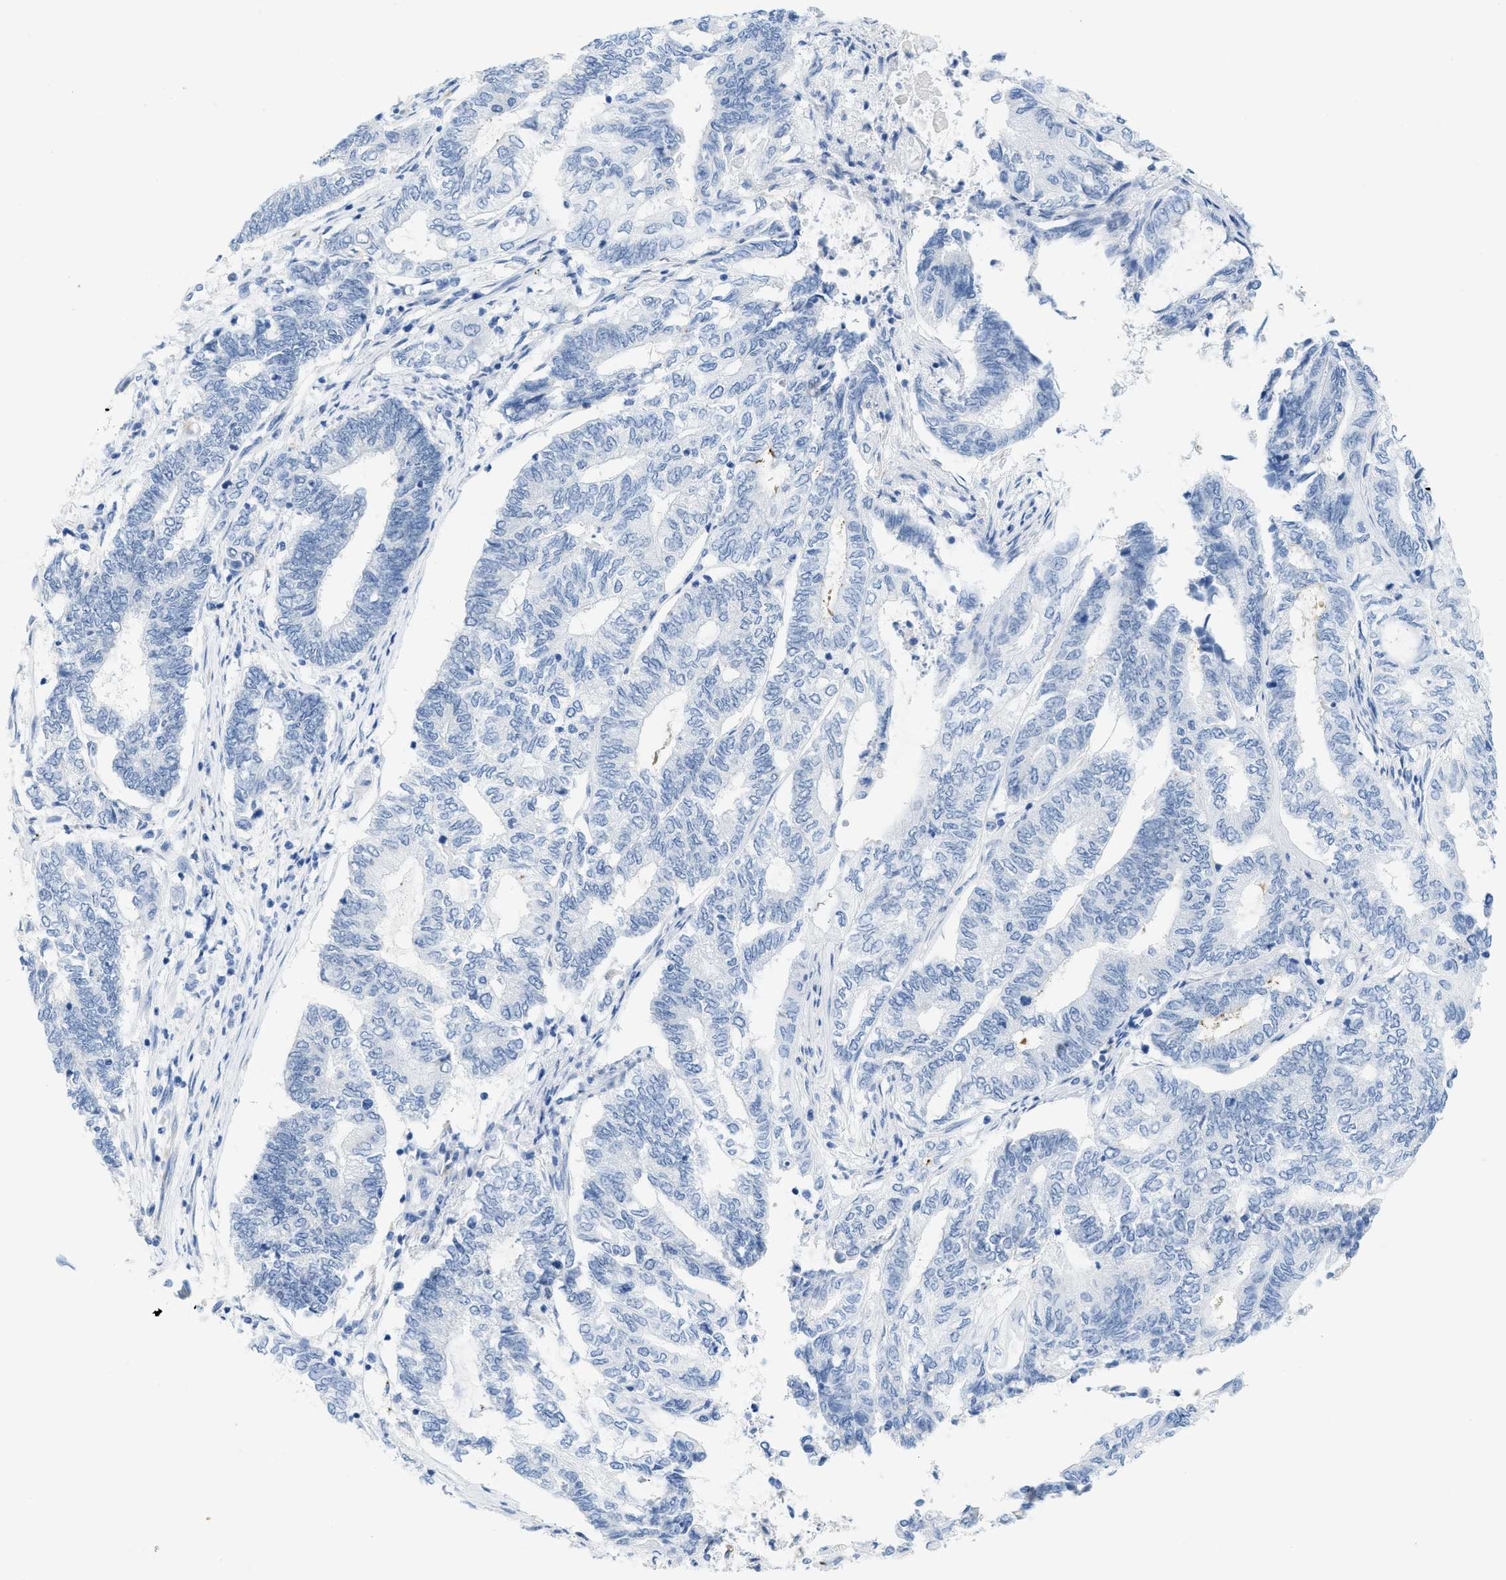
{"staining": {"intensity": "negative", "quantity": "none", "location": "none"}, "tissue": "endometrial cancer", "cell_type": "Tumor cells", "image_type": "cancer", "snomed": [{"axis": "morphology", "description": "Adenocarcinoma, NOS"}, {"axis": "topography", "description": "Uterus"}, {"axis": "topography", "description": "Endometrium"}], "caption": "This is an IHC histopathology image of human endometrial adenocarcinoma. There is no positivity in tumor cells.", "gene": "WDR4", "patient": {"sex": "female", "age": 70}}